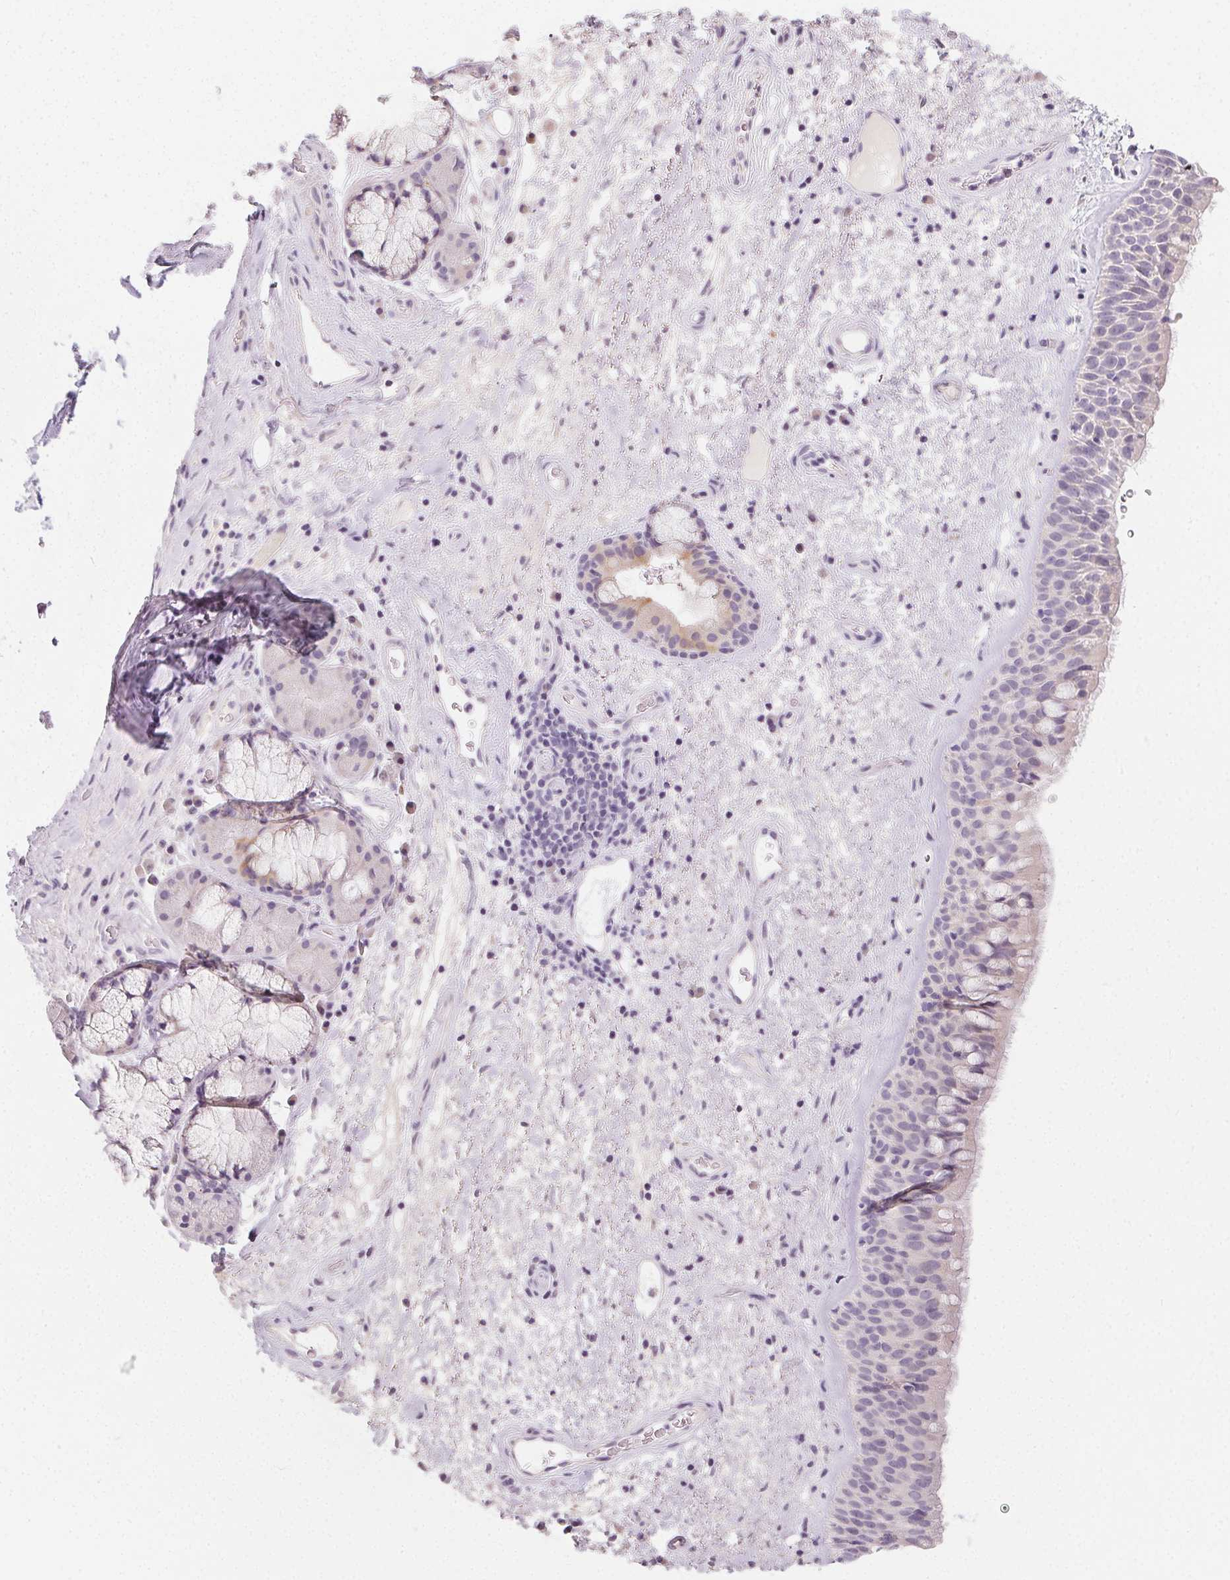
{"staining": {"intensity": "negative", "quantity": "none", "location": "none"}, "tissue": "bronchus", "cell_type": "Respiratory epithelial cells", "image_type": "normal", "snomed": [{"axis": "morphology", "description": "Normal tissue, NOS"}, {"axis": "topography", "description": "Bronchus"}], "caption": "DAB (3,3'-diaminobenzidine) immunohistochemical staining of benign bronchus exhibits no significant positivity in respiratory epithelial cells.", "gene": "MIOX", "patient": {"sex": "male", "age": 48}}